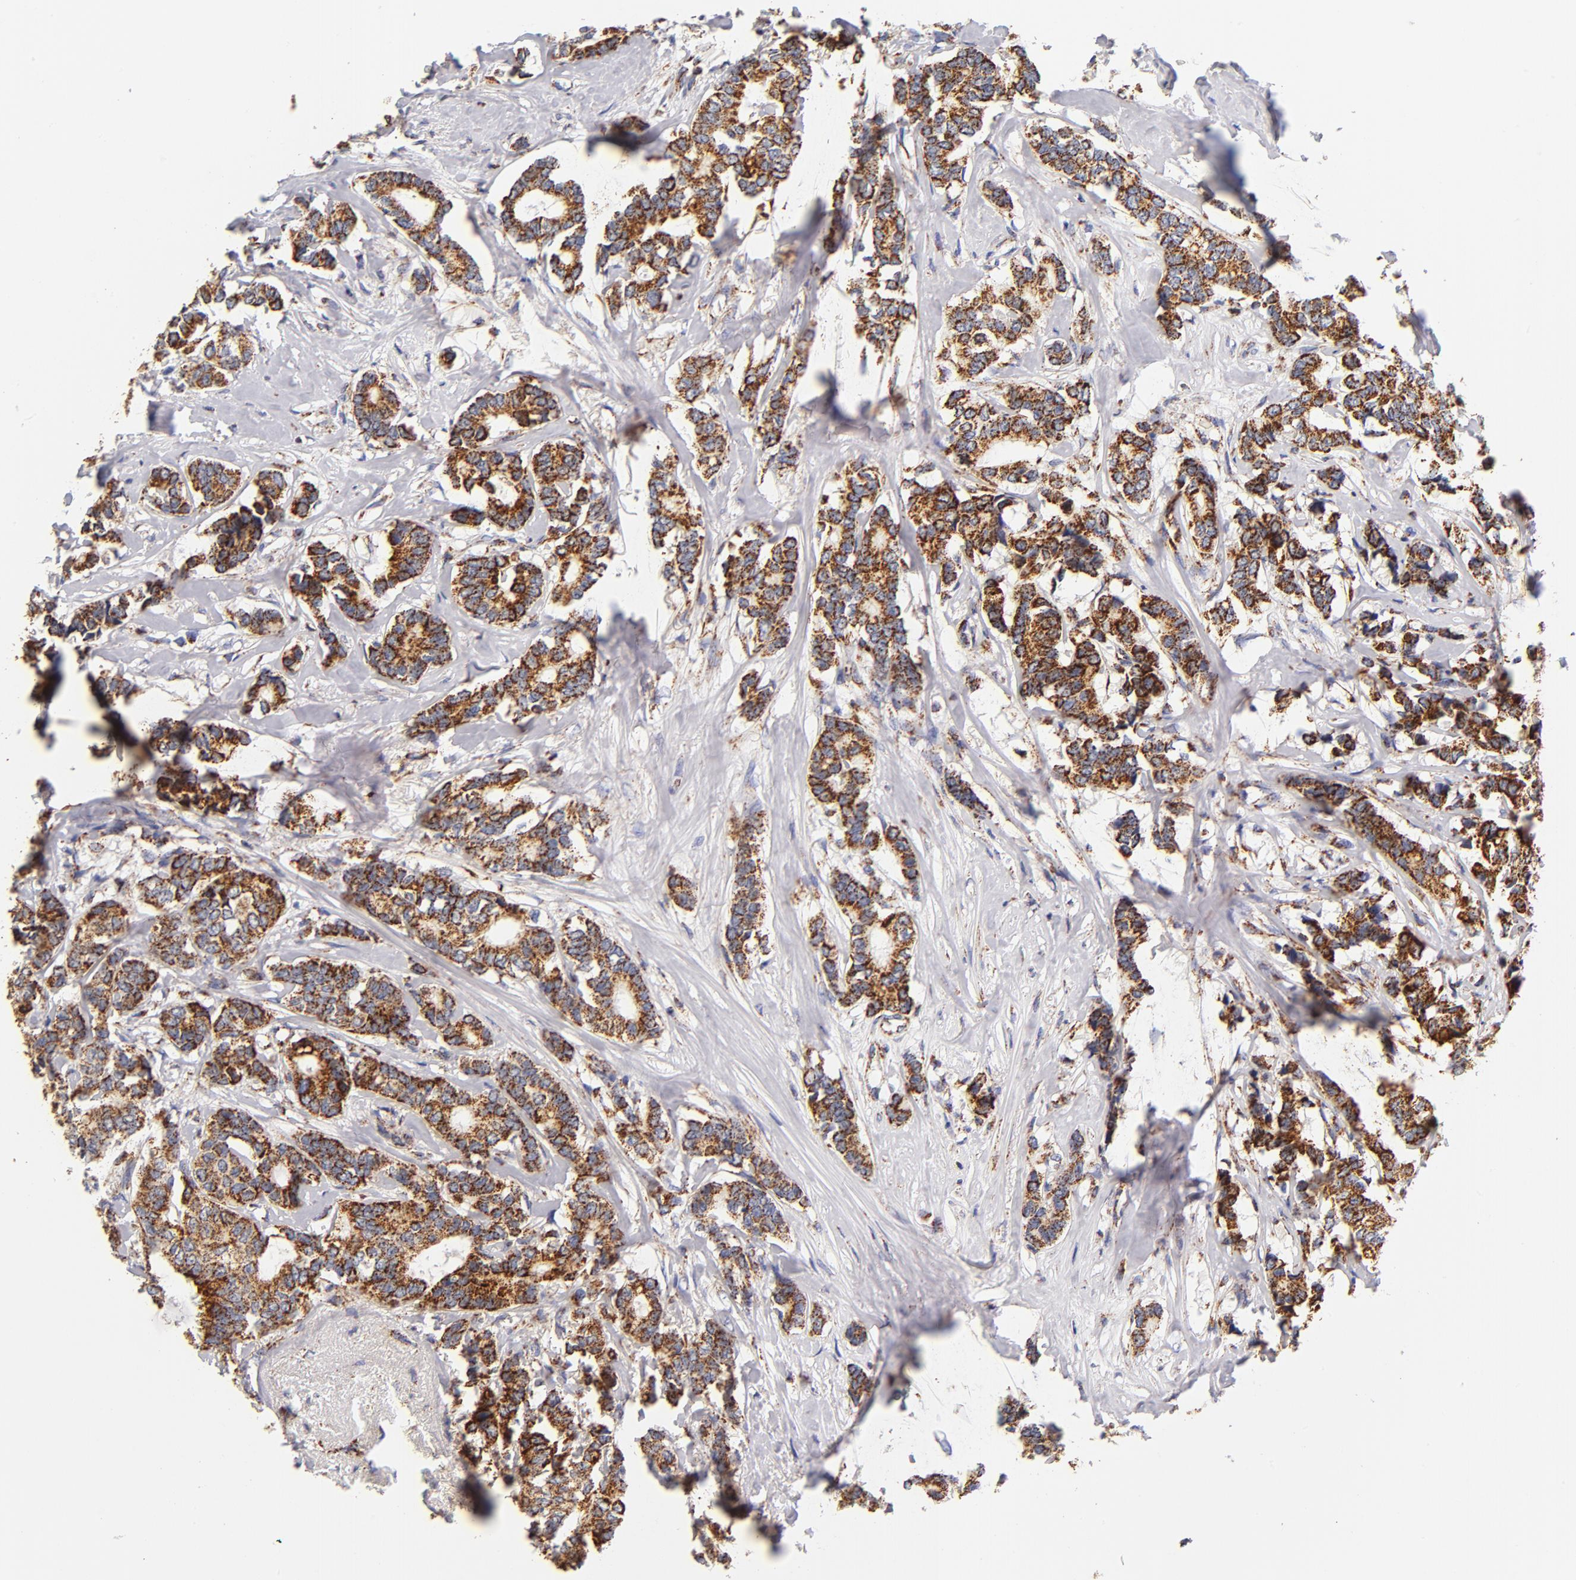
{"staining": {"intensity": "strong", "quantity": ">75%", "location": "cytoplasmic/membranous"}, "tissue": "breast cancer", "cell_type": "Tumor cells", "image_type": "cancer", "snomed": [{"axis": "morphology", "description": "Duct carcinoma"}, {"axis": "topography", "description": "Breast"}], "caption": "Protein analysis of breast infiltrating ductal carcinoma tissue reveals strong cytoplasmic/membranous staining in approximately >75% of tumor cells.", "gene": "ECHS1", "patient": {"sex": "female", "age": 87}}